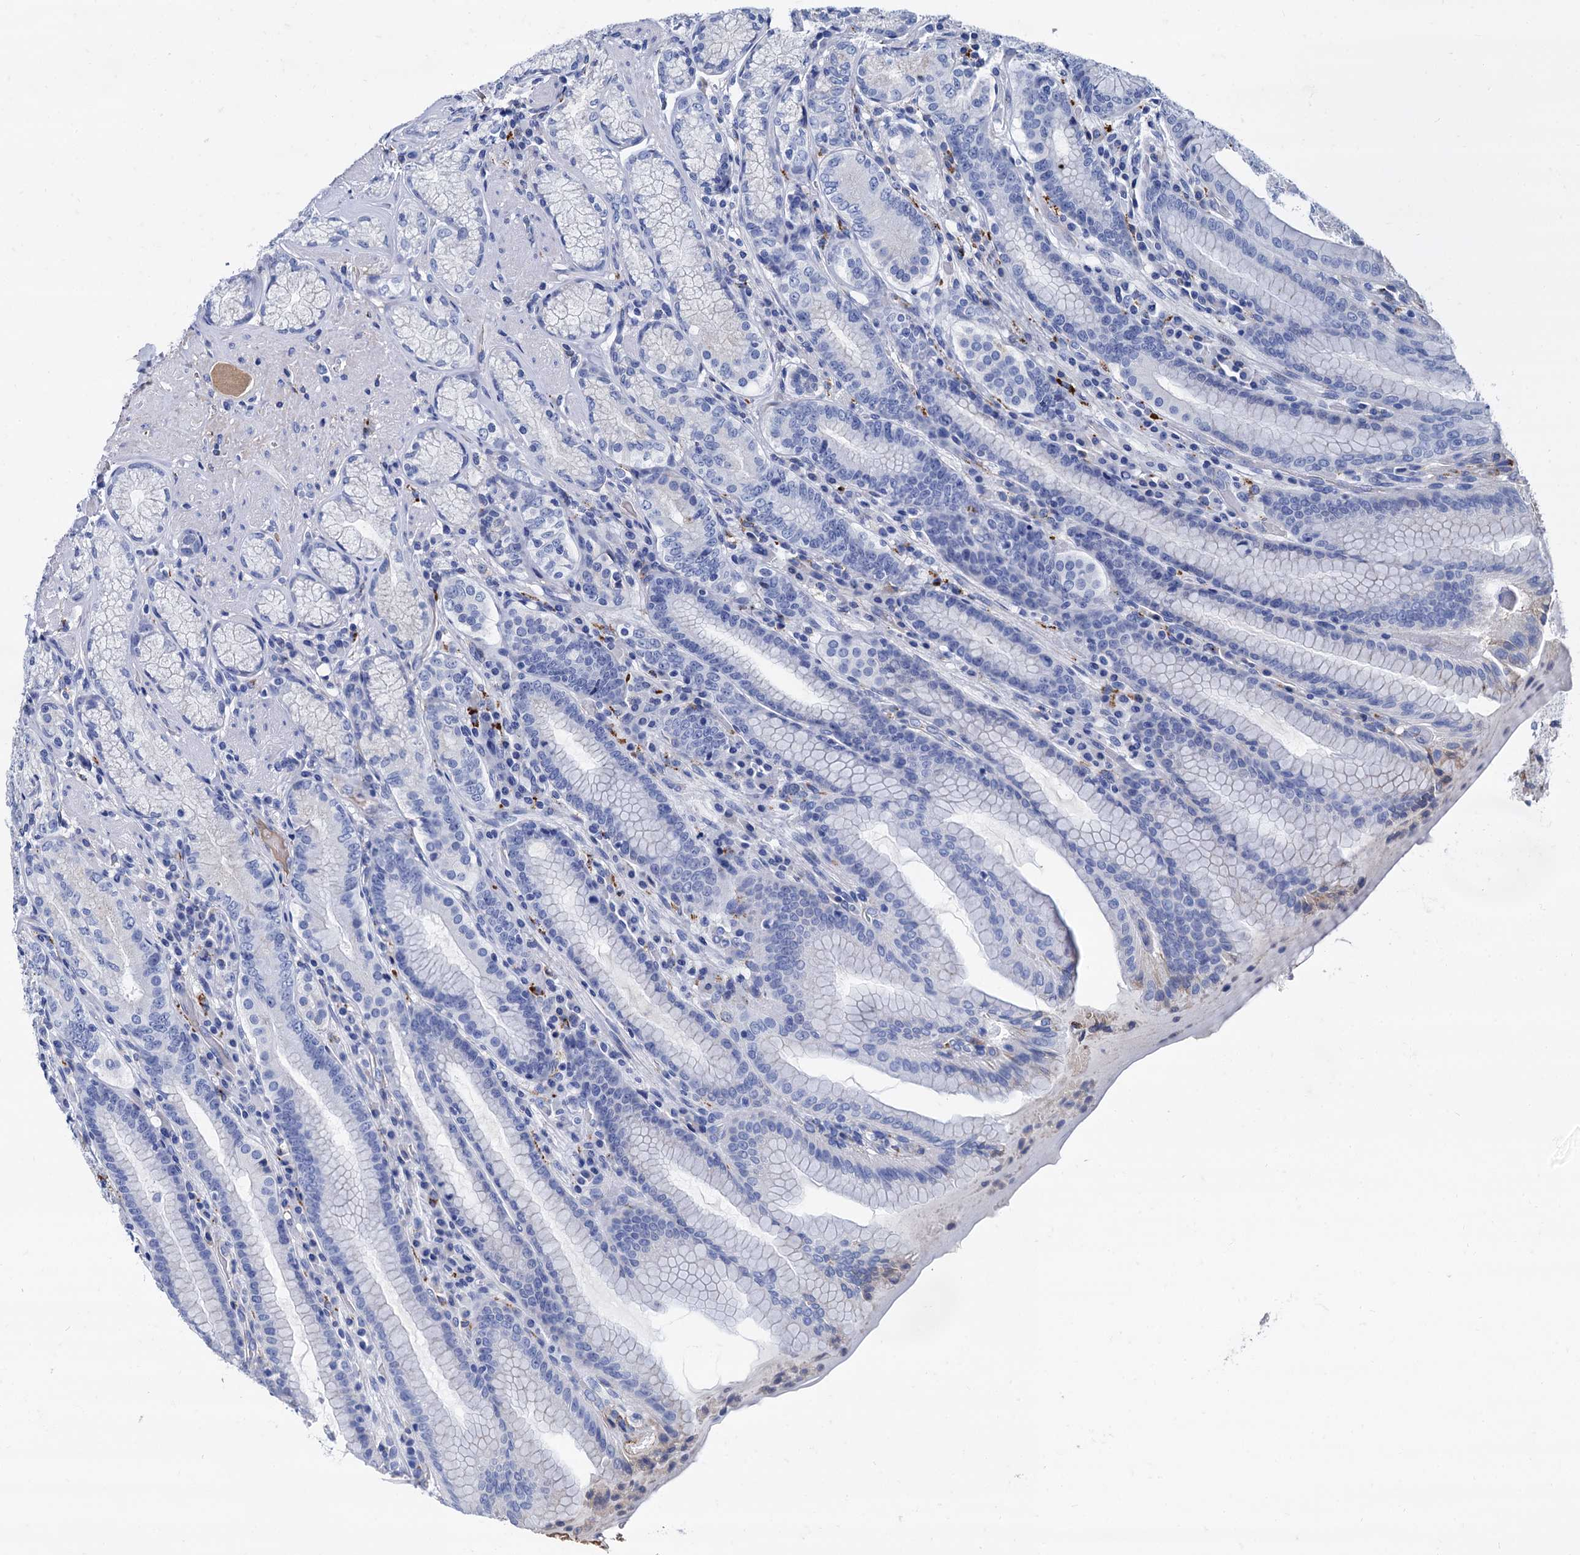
{"staining": {"intensity": "negative", "quantity": "none", "location": "none"}, "tissue": "stomach", "cell_type": "Glandular cells", "image_type": "normal", "snomed": [{"axis": "morphology", "description": "Normal tissue, NOS"}, {"axis": "topography", "description": "Stomach, upper"}, {"axis": "topography", "description": "Stomach, lower"}], "caption": "IHC photomicrograph of normal human stomach stained for a protein (brown), which shows no positivity in glandular cells.", "gene": "APOD", "patient": {"sex": "female", "age": 76}}